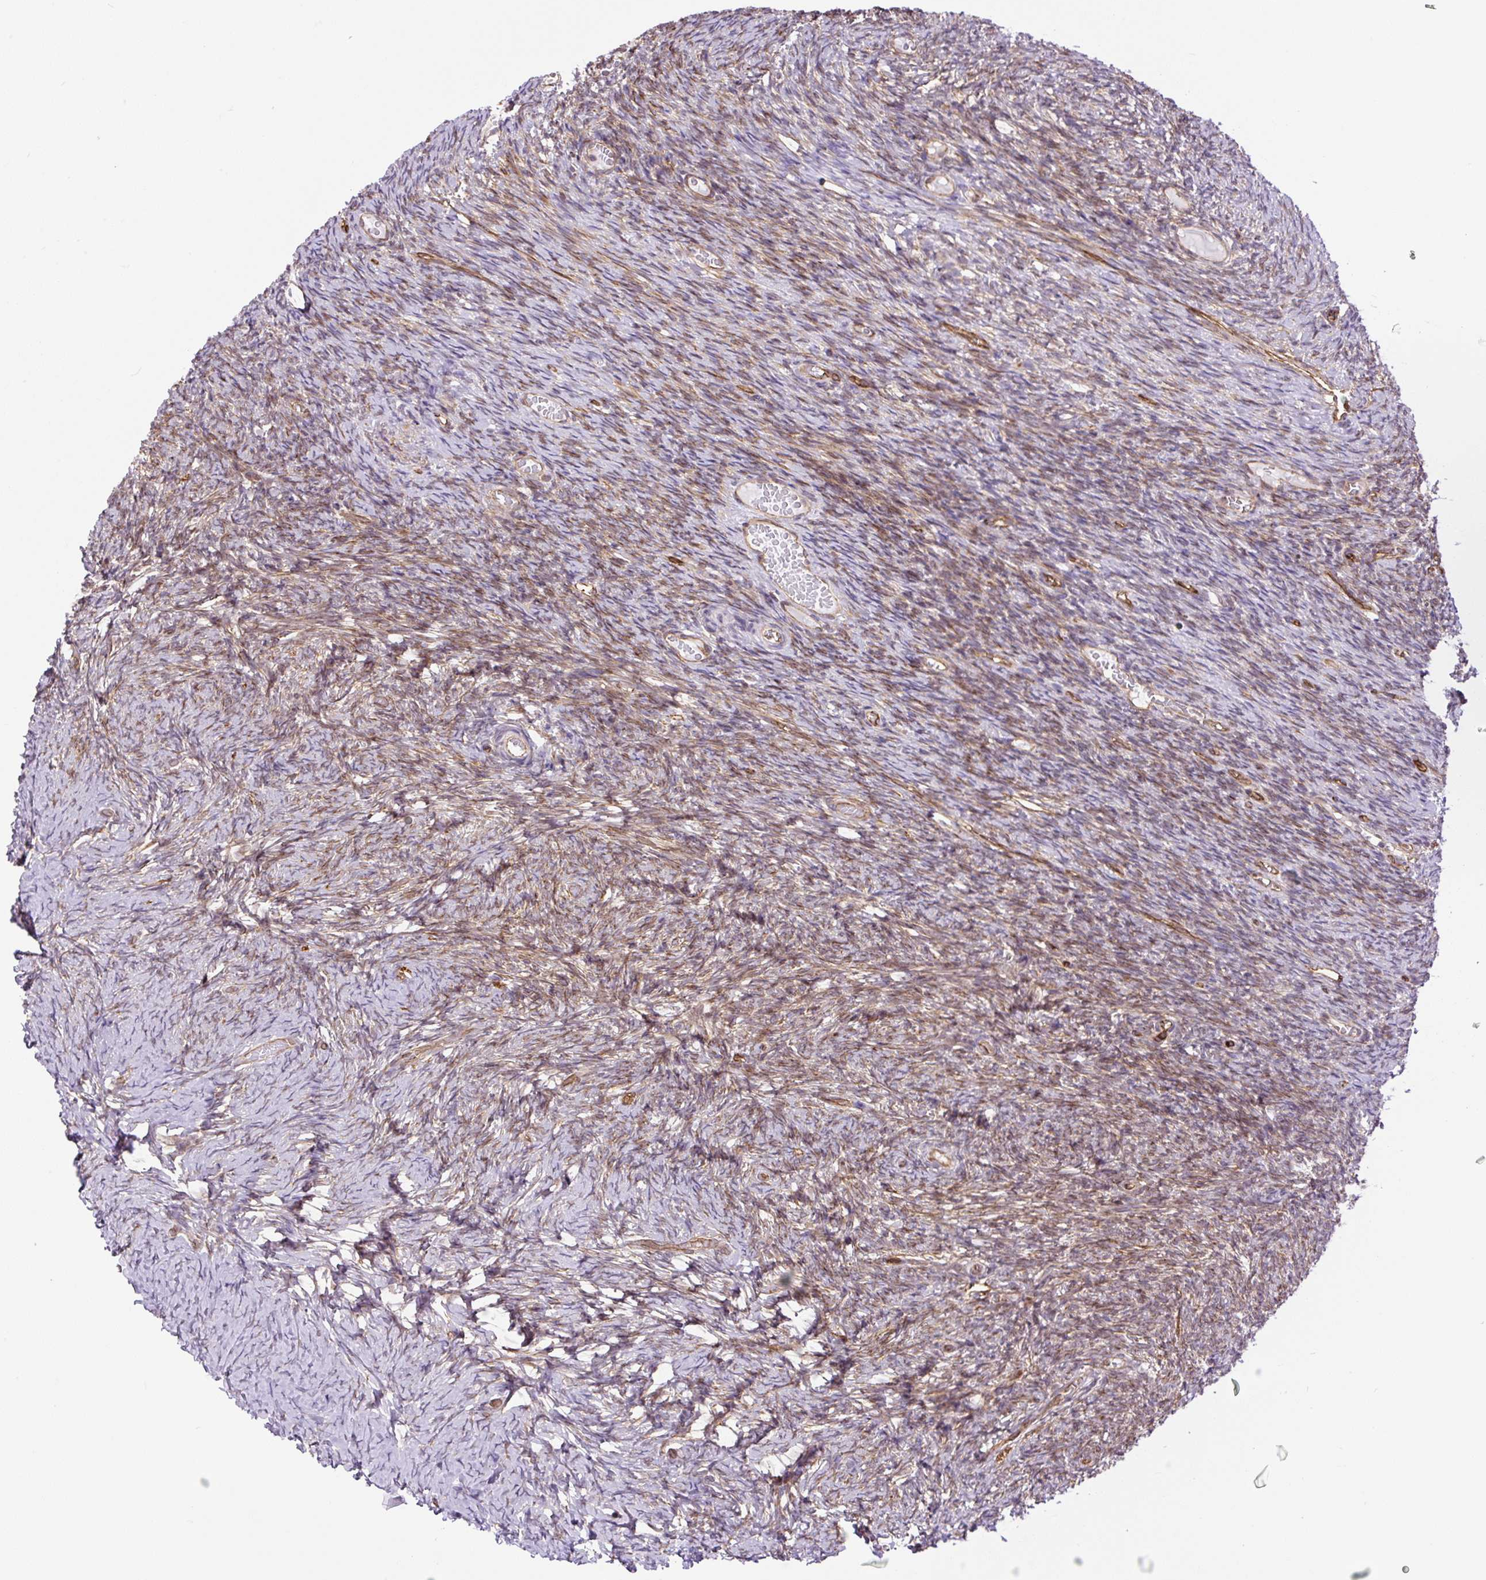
{"staining": {"intensity": "moderate", "quantity": ">75%", "location": "cytoplasmic/membranous"}, "tissue": "ovary", "cell_type": "Follicle cells", "image_type": "normal", "snomed": [{"axis": "morphology", "description": "Normal tissue, NOS"}, {"axis": "topography", "description": "Ovary"}], "caption": "The immunohistochemical stain shows moderate cytoplasmic/membranous staining in follicle cells of benign ovary. Immunohistochemistry (ihc) stains the protein in brown and the nuclei are stained blue.", "gene": "MYO5C", "patient": {"sex": "female", "age": 39}}